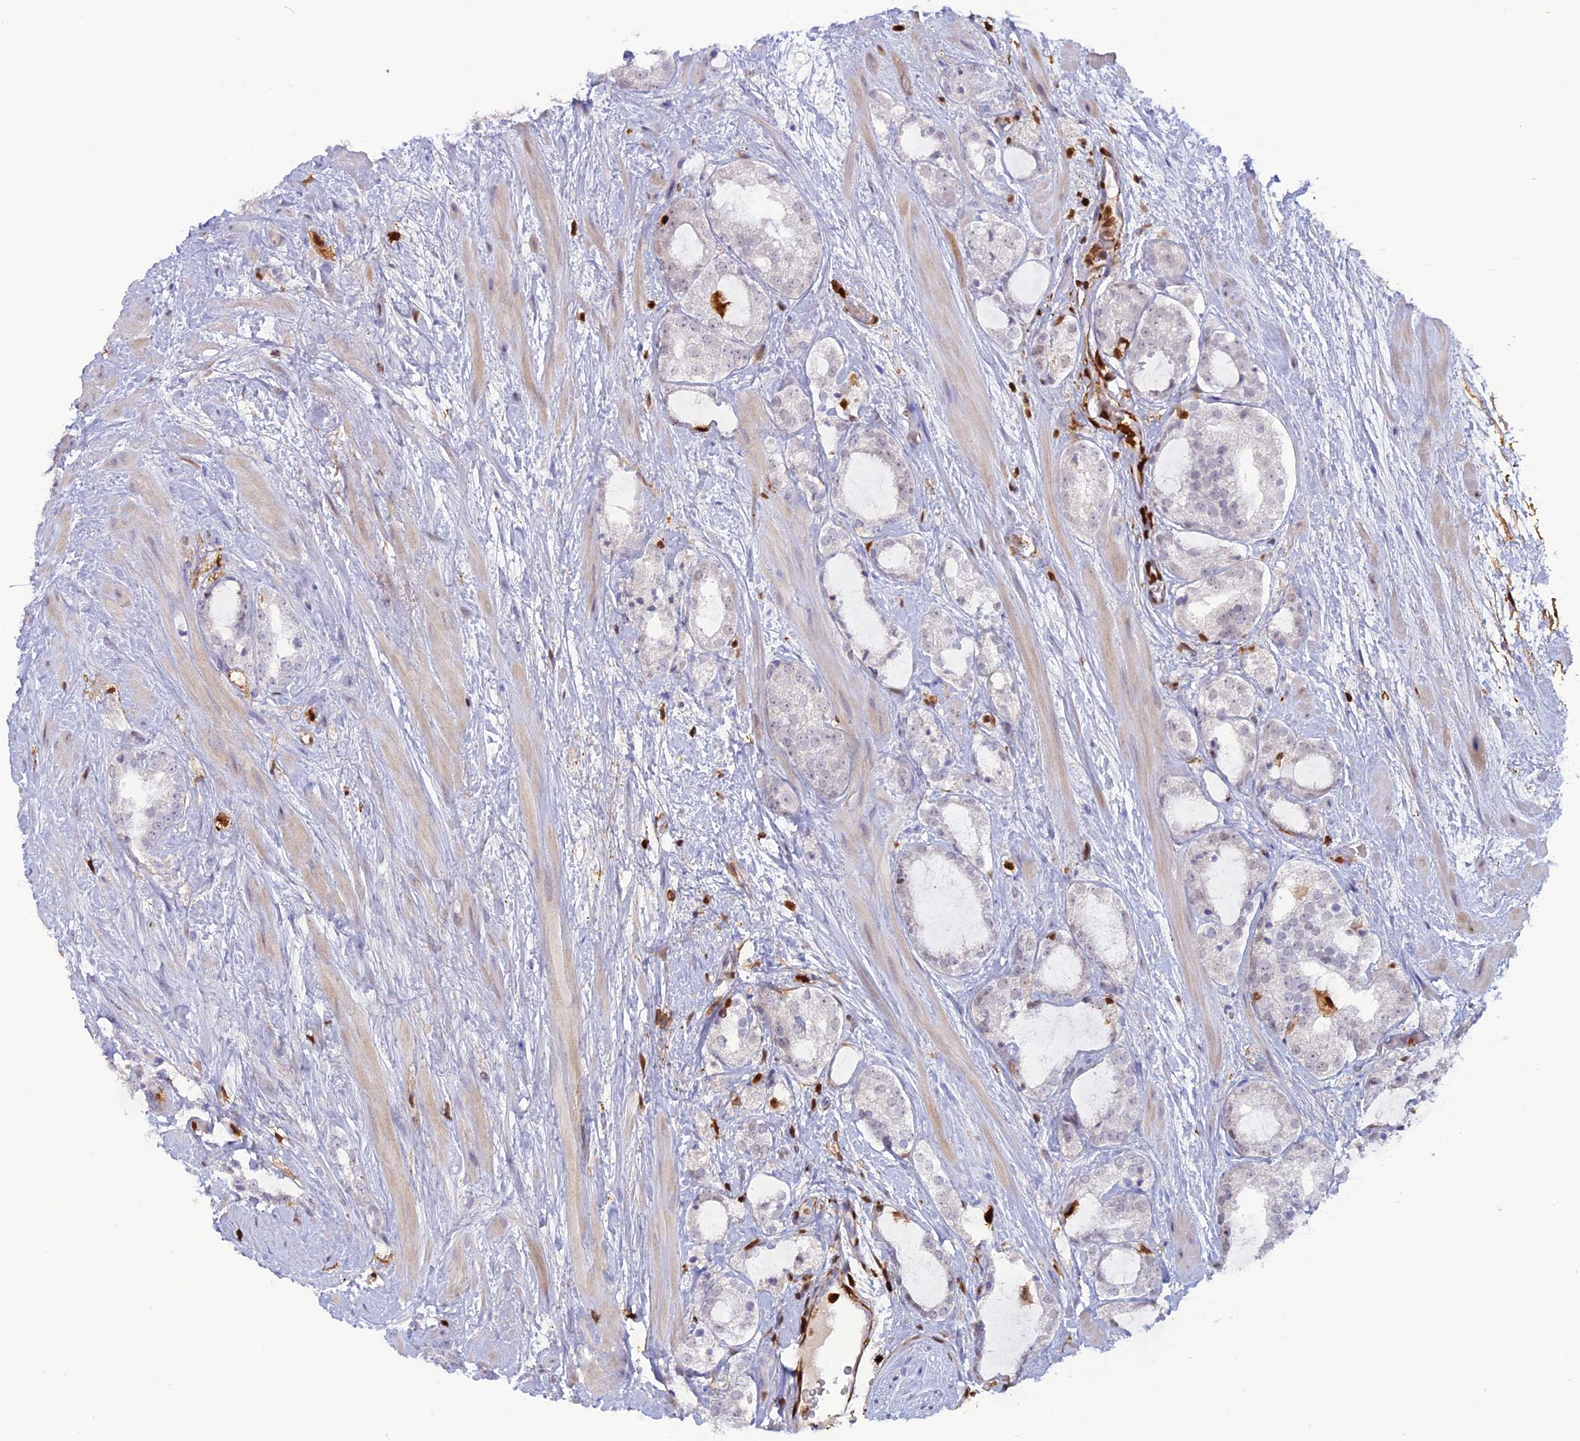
{"staining": {"intensity": "negative", "quantity": "none", "location": "none"}, "tissue": "prostate cancer", "cell_type": "Tumor cells", "image_type": "cancer", "snomed": [{"axis": "morphology", "description": "Adenocarcinoma, High grade"}, {"axis": "topography", "description": "Prostate"}], "caption": "The image shows no staining of tumor cells in prostate adenocarcinoma (high-grade).", "gene": "PGBD4", "patient": {"sex": "male", "age": 64}}